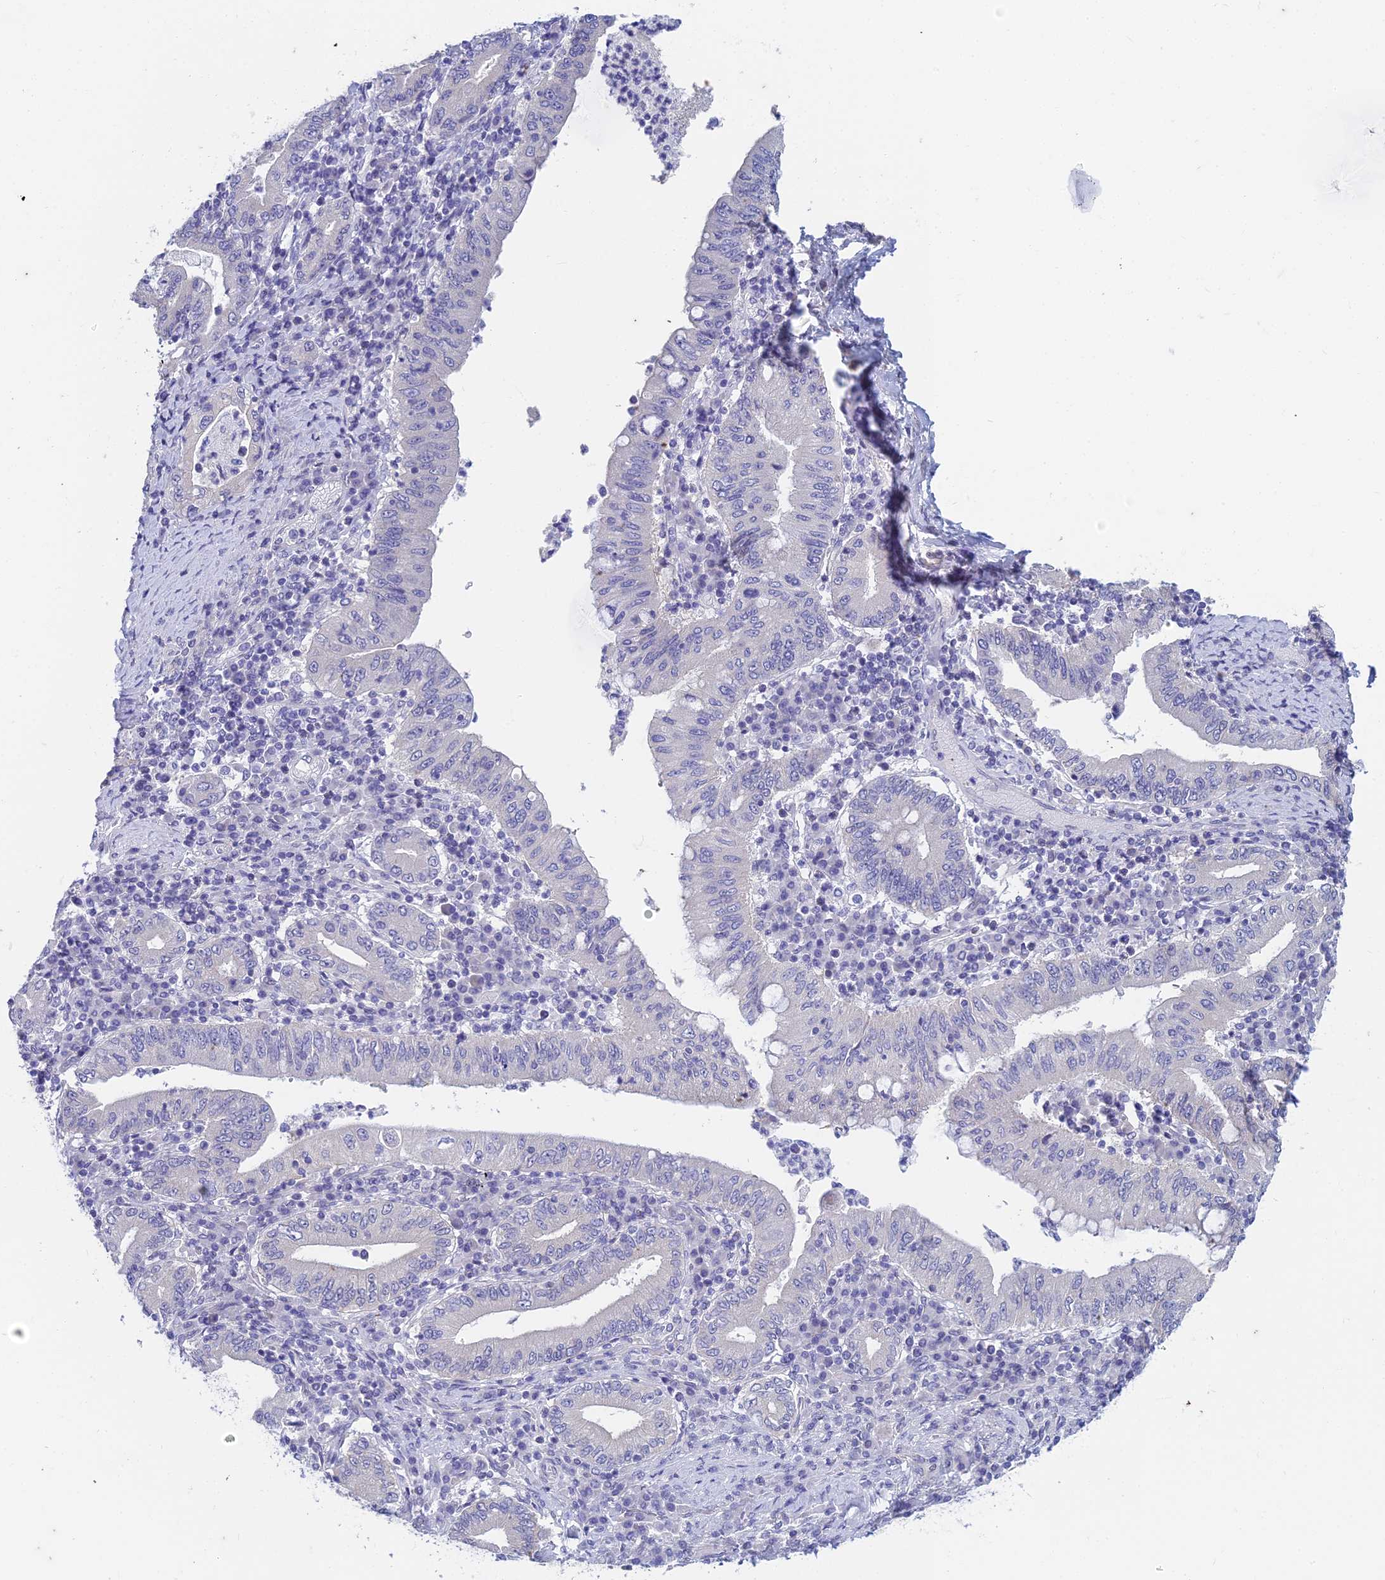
{"staining": {"intensity": "weak", "quantity": "25%-75%", "location": "cytoplasmic/membranous"}, "tissue": "stomach cancer", "cell_type": "Tumor cells", "image_type": "cancer", "snomed": [{"axis": "morphology", "description": "Normal tissue, NOS"}, {"axis": "morphology", "description": "Adenocarcinoma, NOS"}, {"axis": "topography", "description": "Esophagus"}, {"axis": "topography", "description": "Stomach, upper"}, {"axis": "topography", "description": "Peripheral nerve tissue"}], "caption": "Protein staining displays weak cytoplasmic/membranous expression in approximately 25%-75% of tumor cells in stomach cancer. (DAB (3,3'-diaminobenzidine) IHC with brightfield microscopy, high magnification).", "gene": "EEF2KMT", "patient": {"sex": "male", "age": 62}}